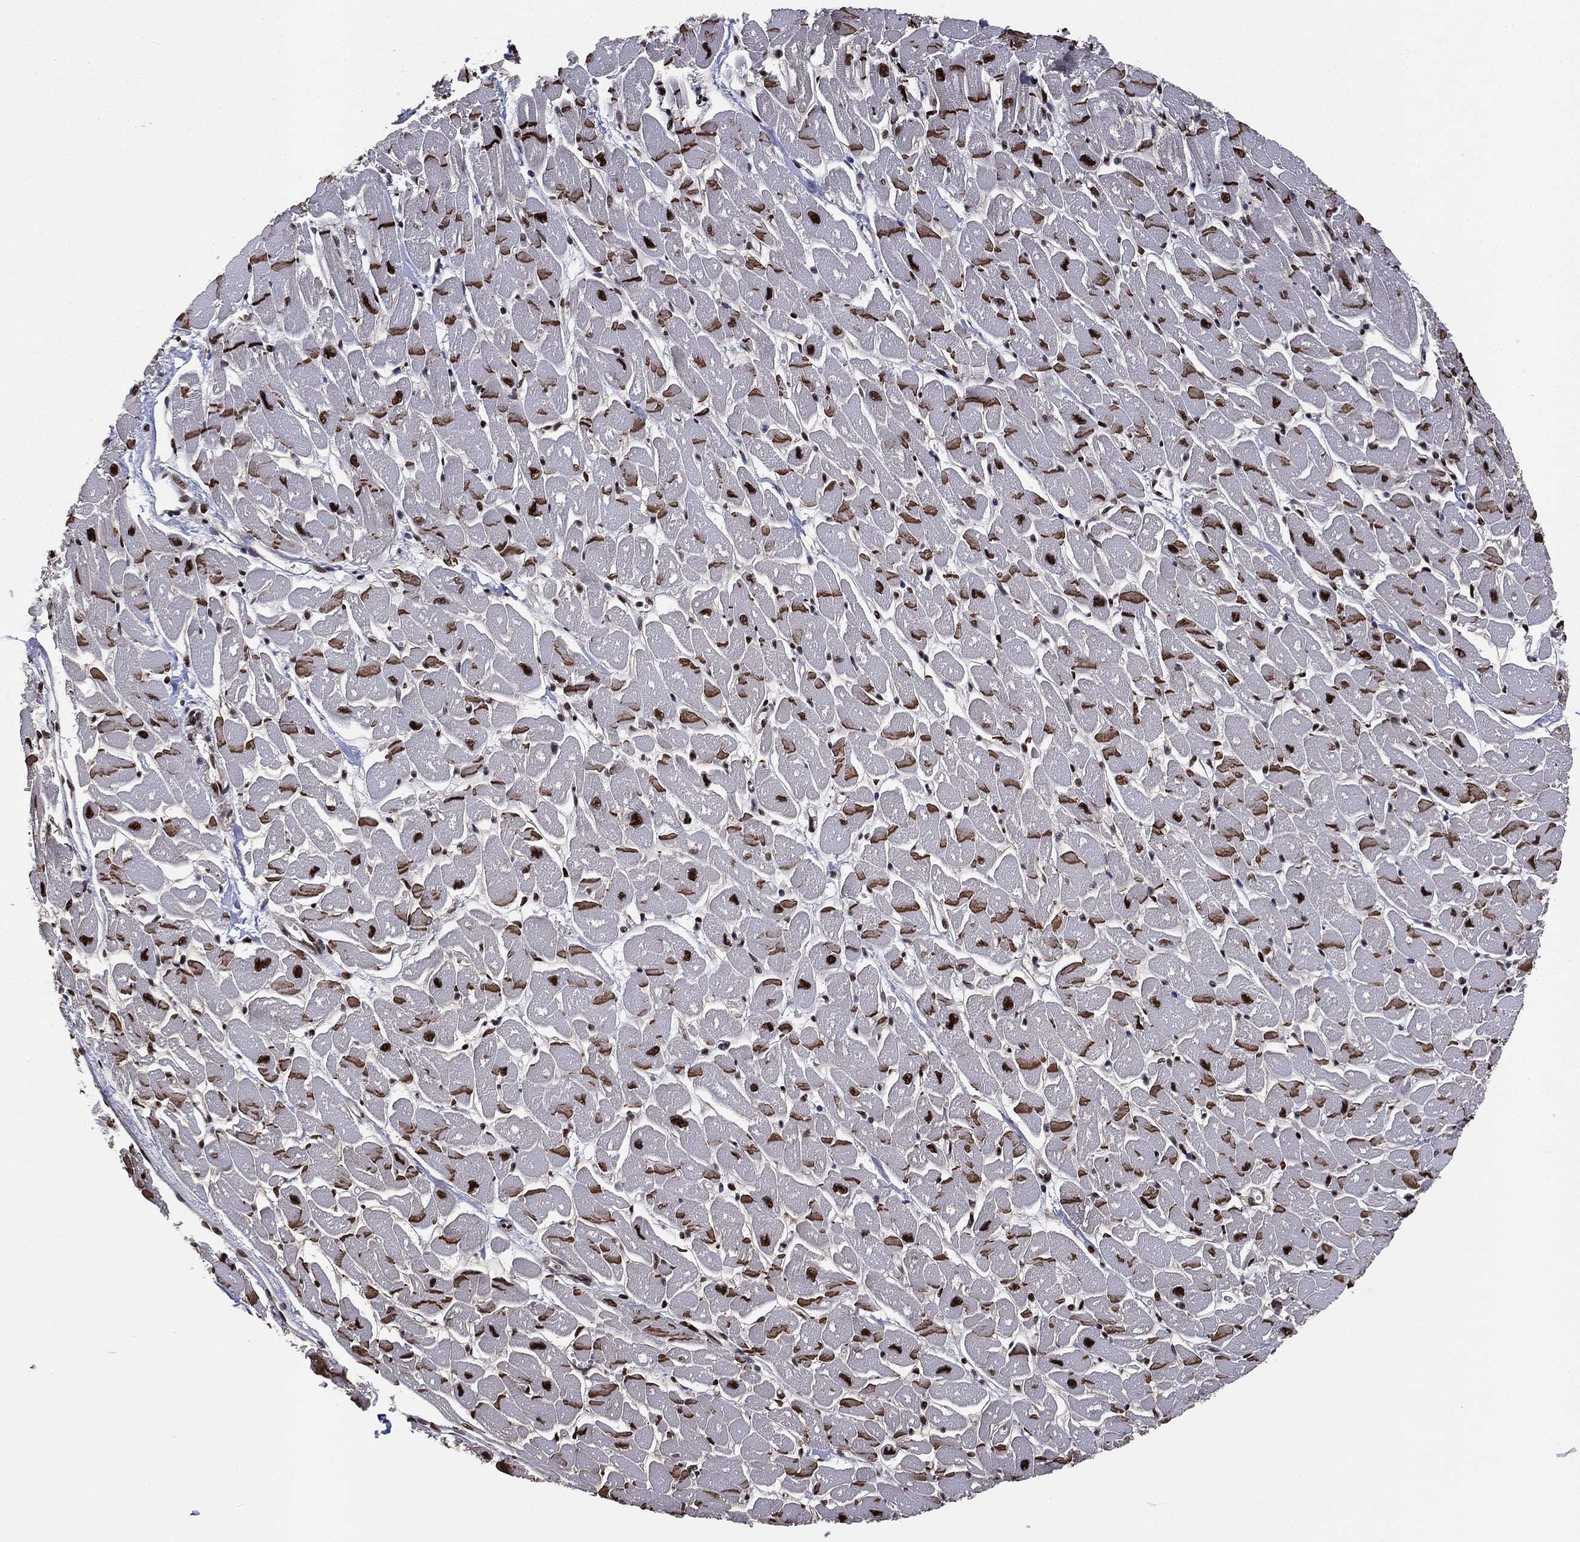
{"staining": {"intensity": "strong", "quantity": "25%-75%", "location": "cytoplasmic/membranous,nuclear"}, "tissue": "heart muscle", "cell_type": "Cardiomyocytes", "image_type": "normal", "snomed": [{"axis": "morphology", "description": "Normal tissue, NOS"}, {"axis": "topography", "description": "Heart"}], "caption": "Protein staining displays strong cytoplasmic/membranous,nuclear positivity in approximately 25%-75% of cardiomyocytes in normal heart muscle. (brown staining indicates protein expression, while blue staining denotes nuclei).", "gene": "TP53BP1", "patient": {"sex": "male", "age": 57}}